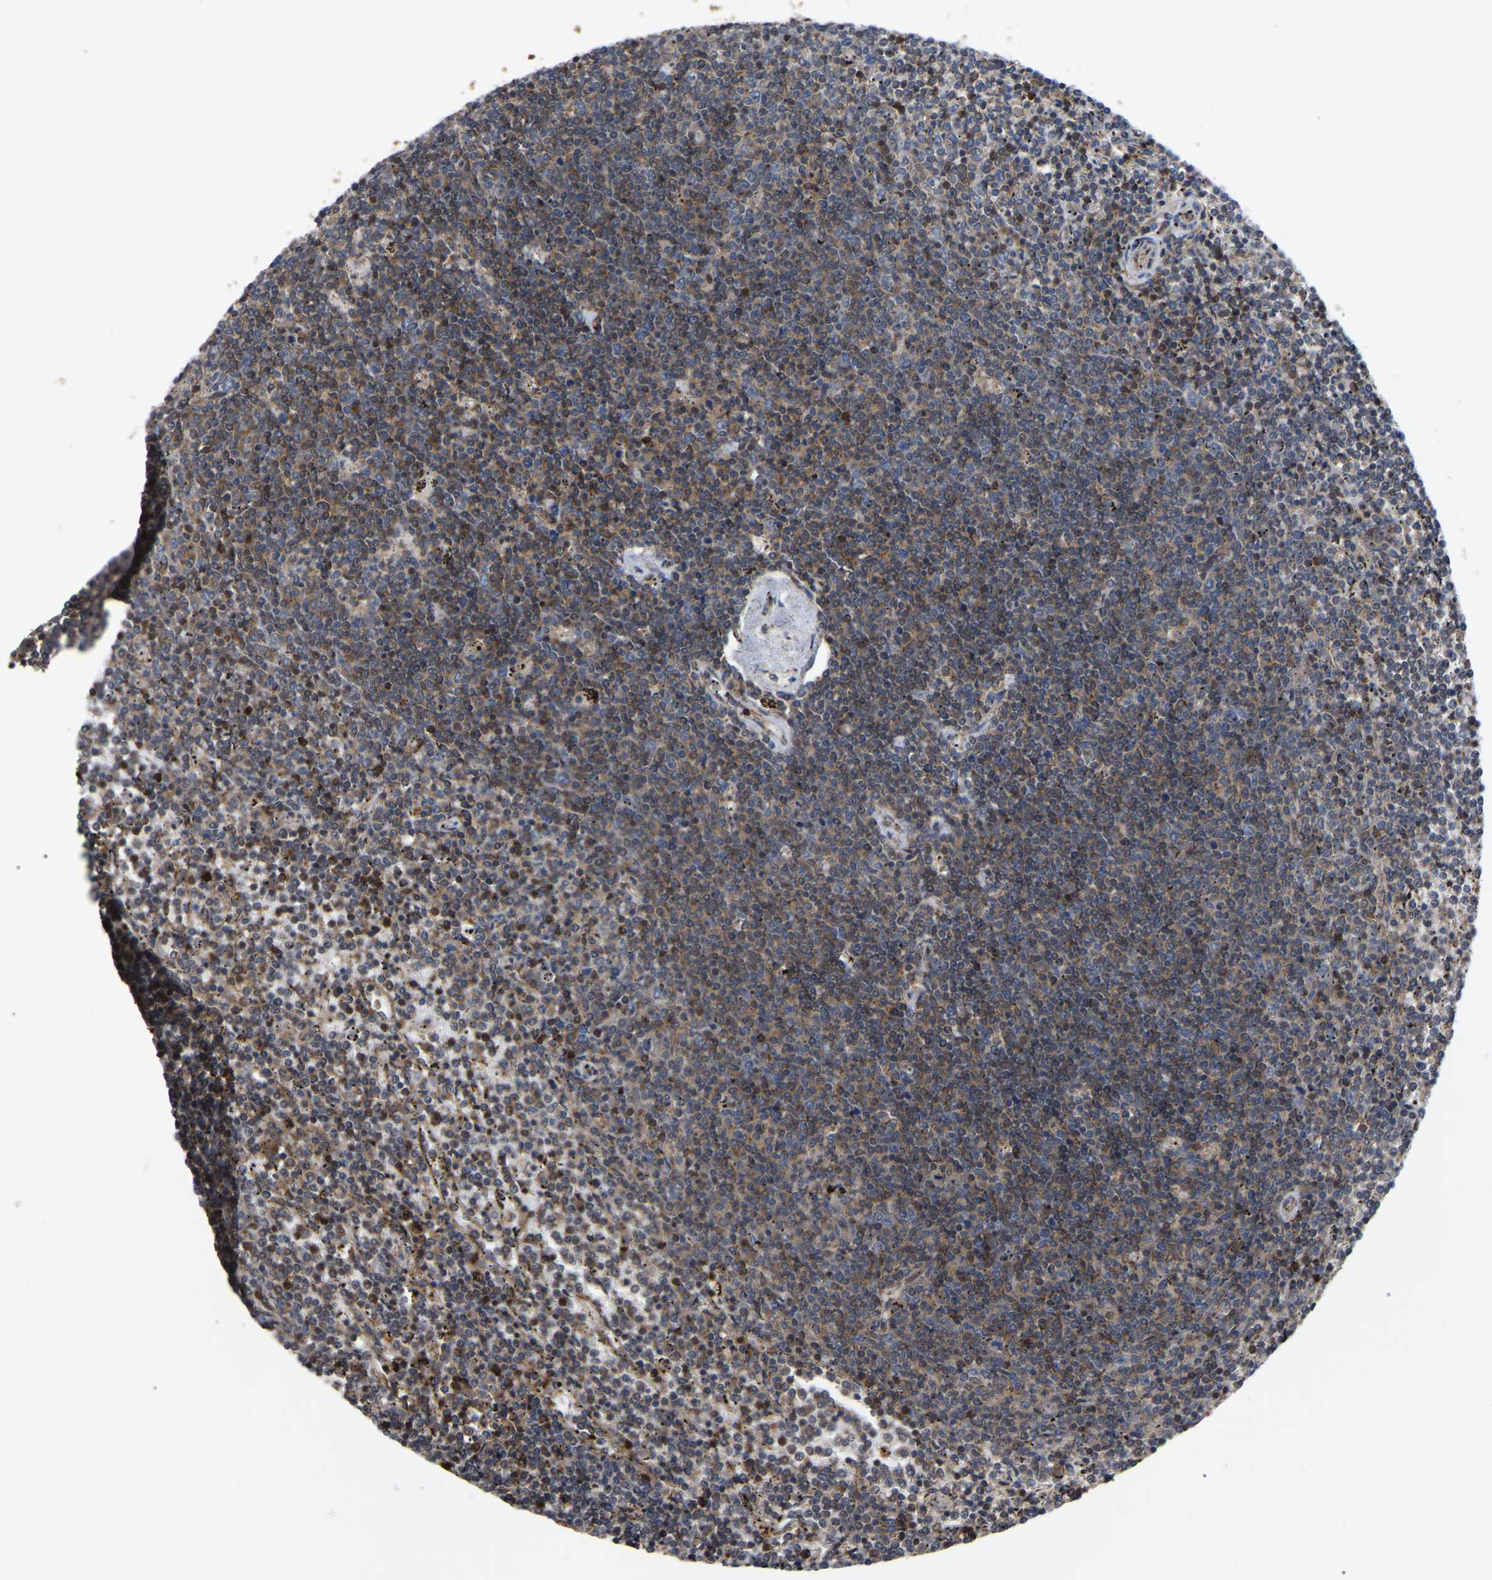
{"staining": {"intensity": "weak", "quantity": ">75%", "location": "cytoplasmic/membranous"}, "tissue": "lymphoma", "cell_type": "Tumor cells", "image_type": "cancer", "snomed": [{"axis": "morphology", "description": "Malignant lymphoma, non-Hodgkin's type, Low grade"}, {"axis": "topography", "description": "Spleen"}], "caption": "A brown stain highlights weak cytoplasmic/membranous positivity of a protein in low-grade malignant lymphoma, non-Hodgkin's type tumor cells.", "gene": "CIT", "patient": {"sex": "female", "age": 50}}